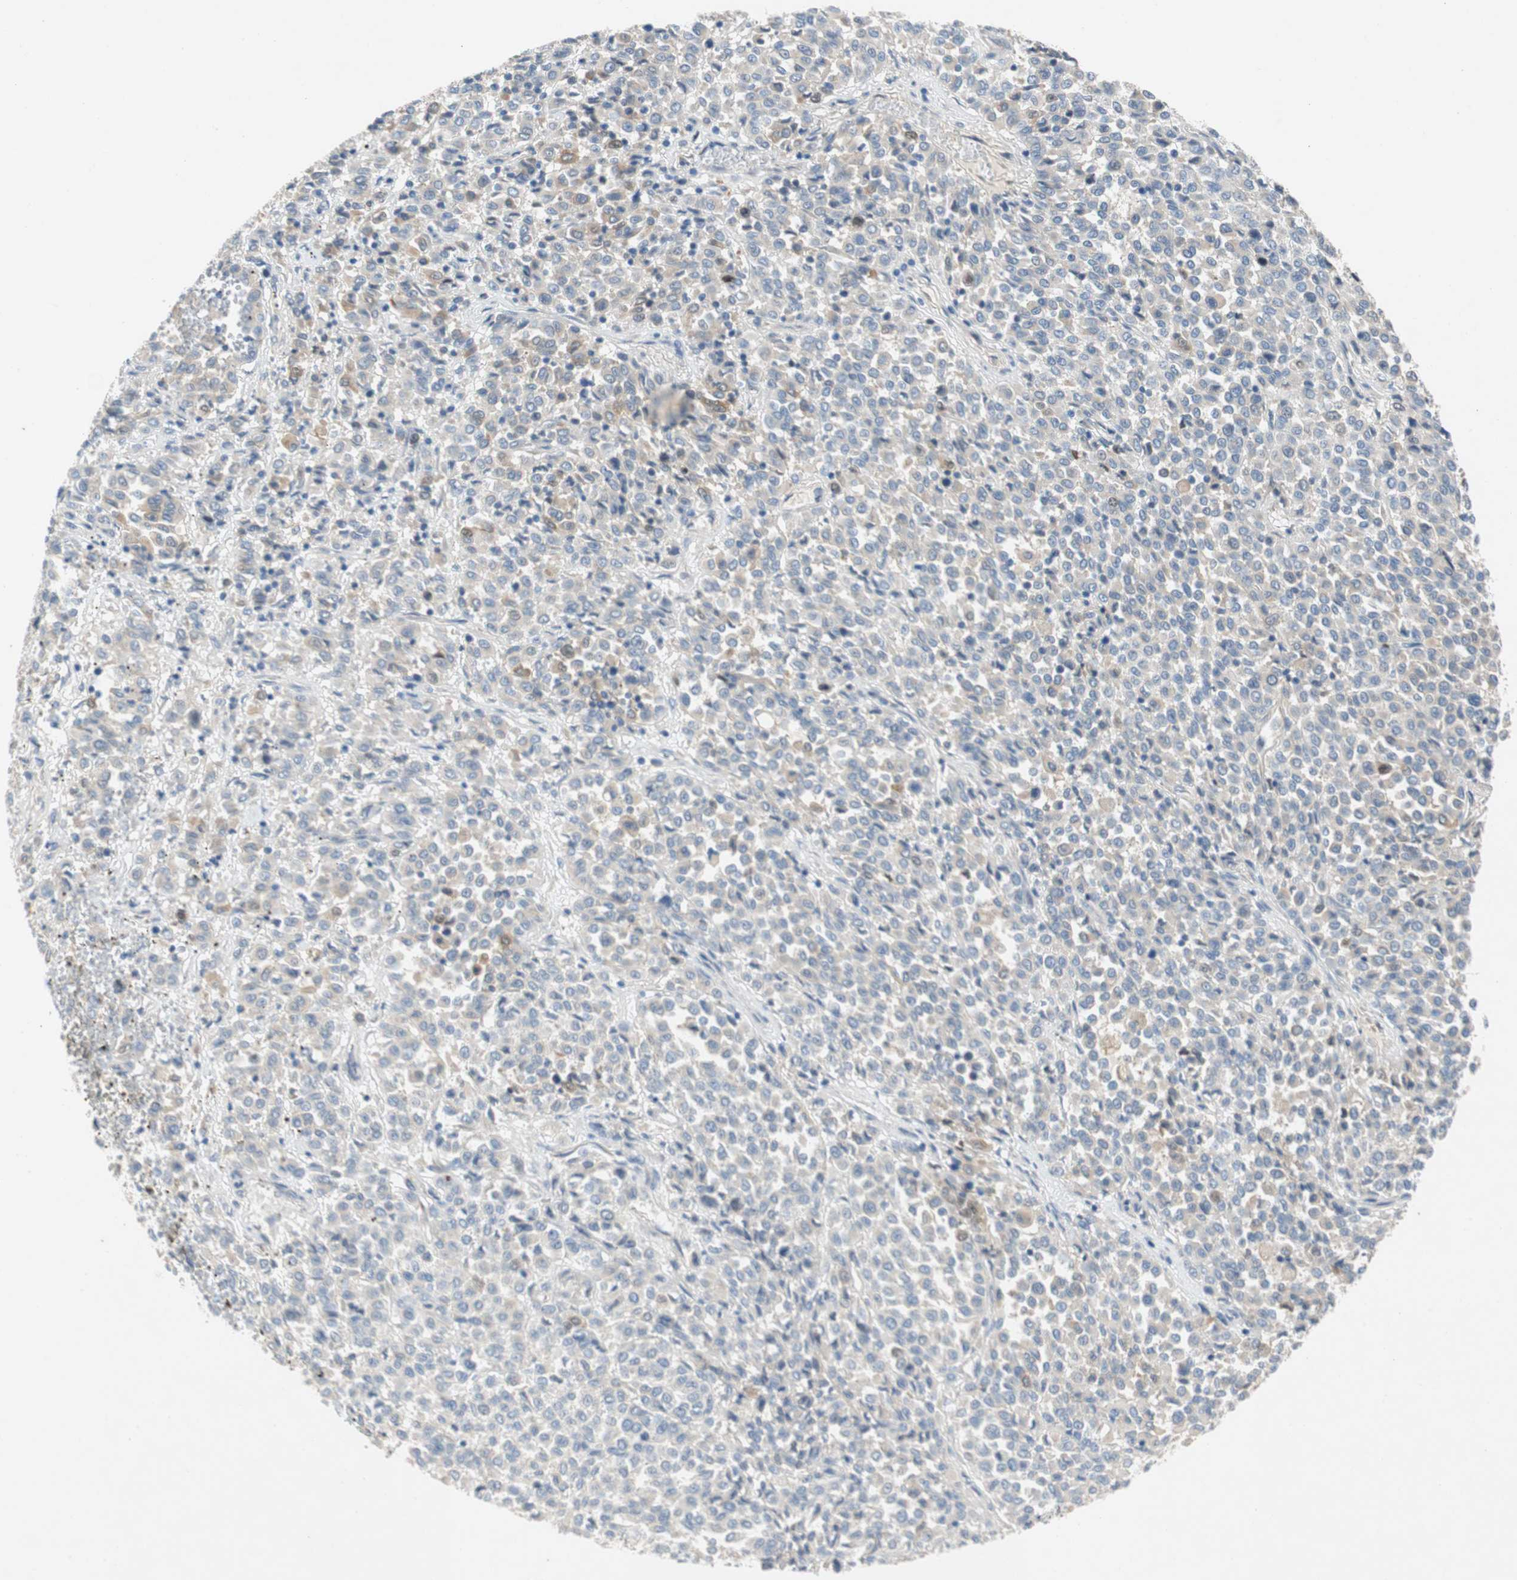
{"staining": {"intensity": "weak", "quantity": "<25%", "location": "cytoplasmic/membranous"}, "tissue": "melanoma", "cell_type": "Tumor cells", "image_type": "cancer", "snomed": [{"axis": "morphology", "description": "Malignant melanoma, Metastatic site"}, {"axis": "topography", "description": "Pancreas"}], "caption": "The photomicrograph reveals no staining of tumor cells in melanoma.", "gene": "RELB", "patient": {"sex": "female", "age": 30}}